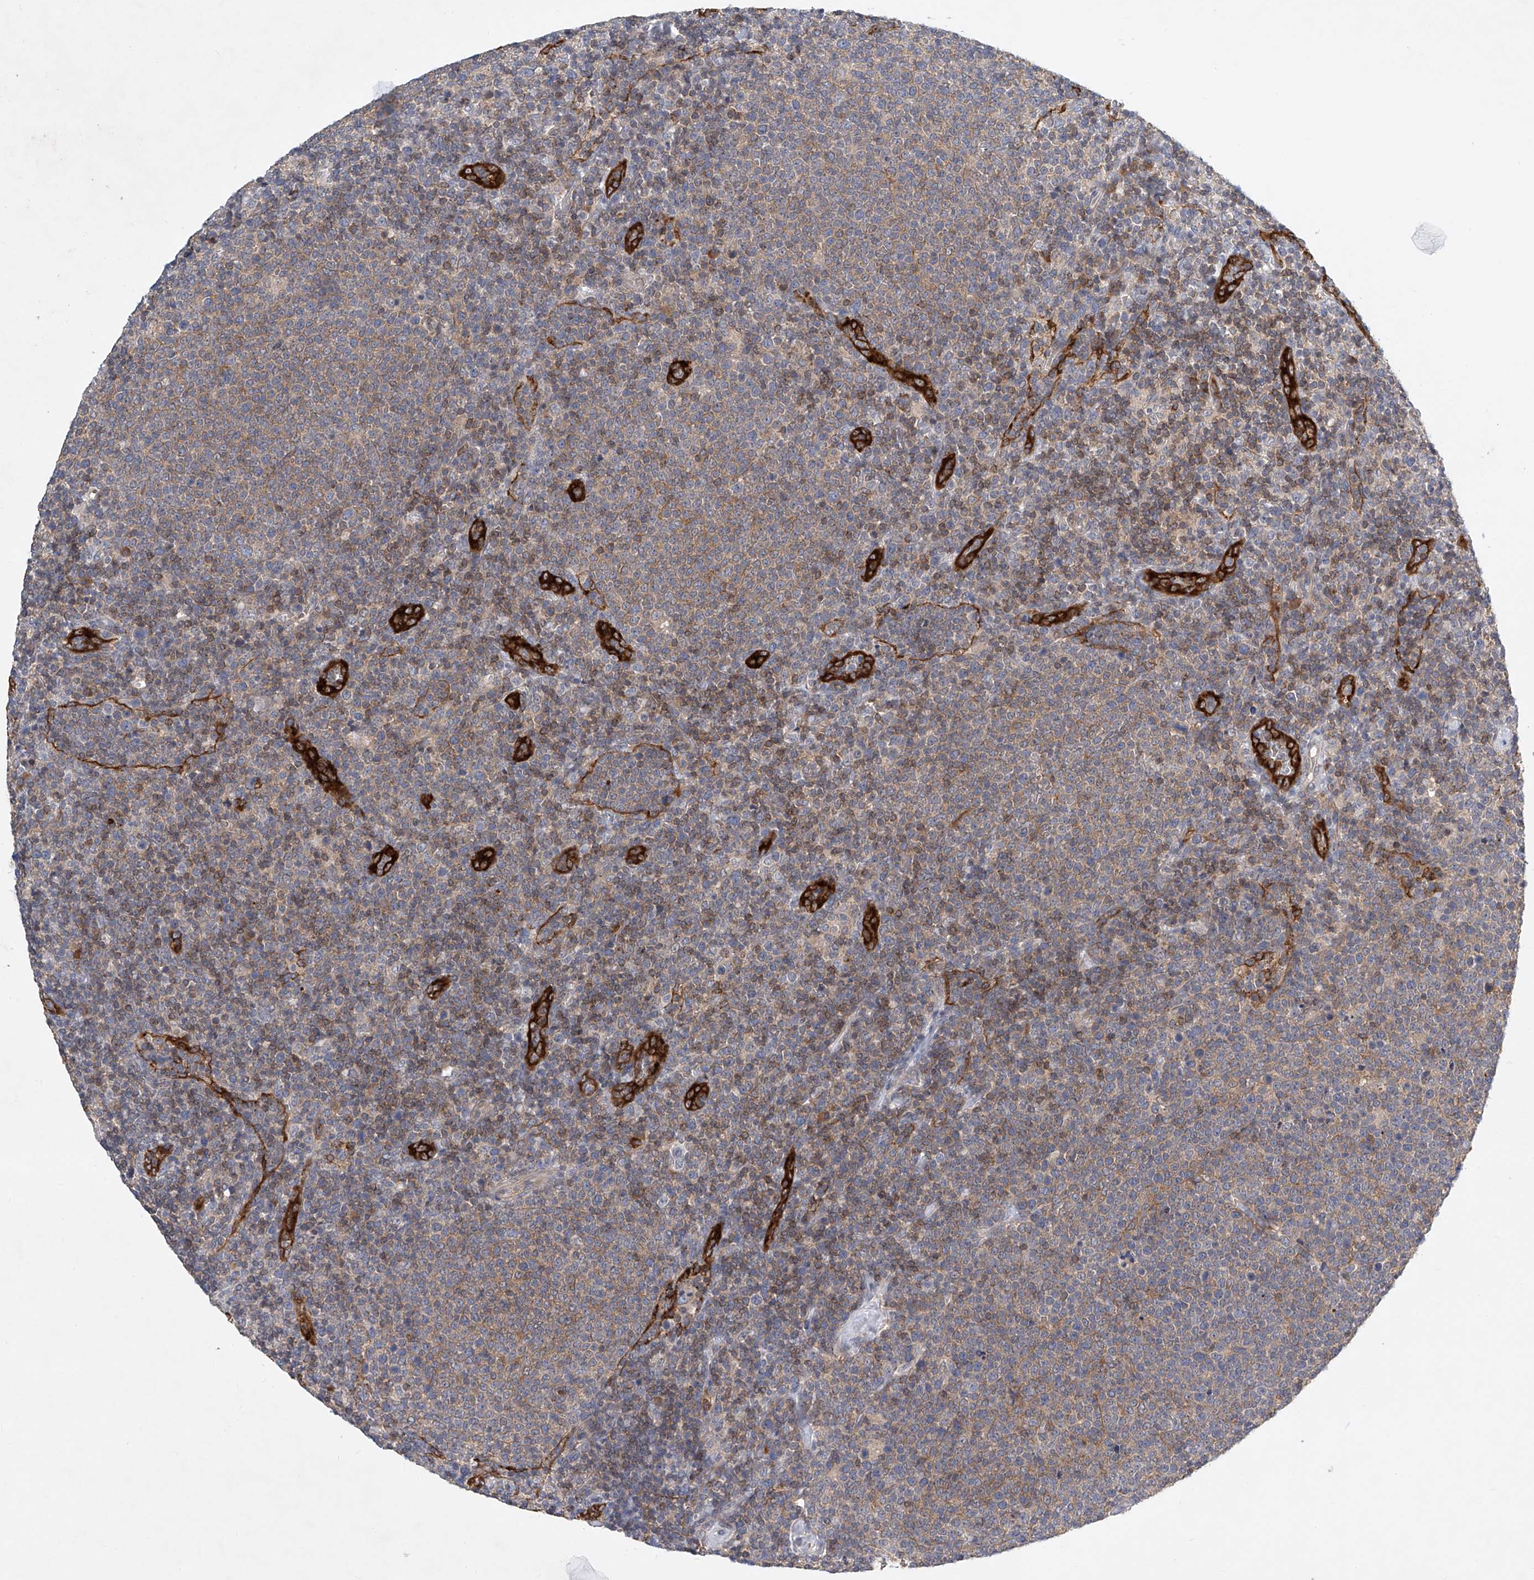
{"staining": {"intensity": "moderate", "quantity": "25%-75%", "location": "cytoplasmic/membranous"}, "tissue": "lymphoma", "cell_type": "Tumor cells", "image_type": "cancer", "snomed": [{"axis": "morphology", "description": "Malignant lymphoma, non-Hodgkin's type, High grade"}, {"axis": "topography", "description": "Lymph node"}], "caption": "Tumor cells exhibit medium levels of moderate cytoplasmic/membranous positivity in approximately 25%-75% of cells in human high-grade malignant lymphoma, non-Hodgkin's type. (DAB (3,3'-diaminobenzidine) = brown stain, brightfield microscopy at high magnification).", "gene": "CARMIL1", "patient": {"sex": "male", "age": 61}}